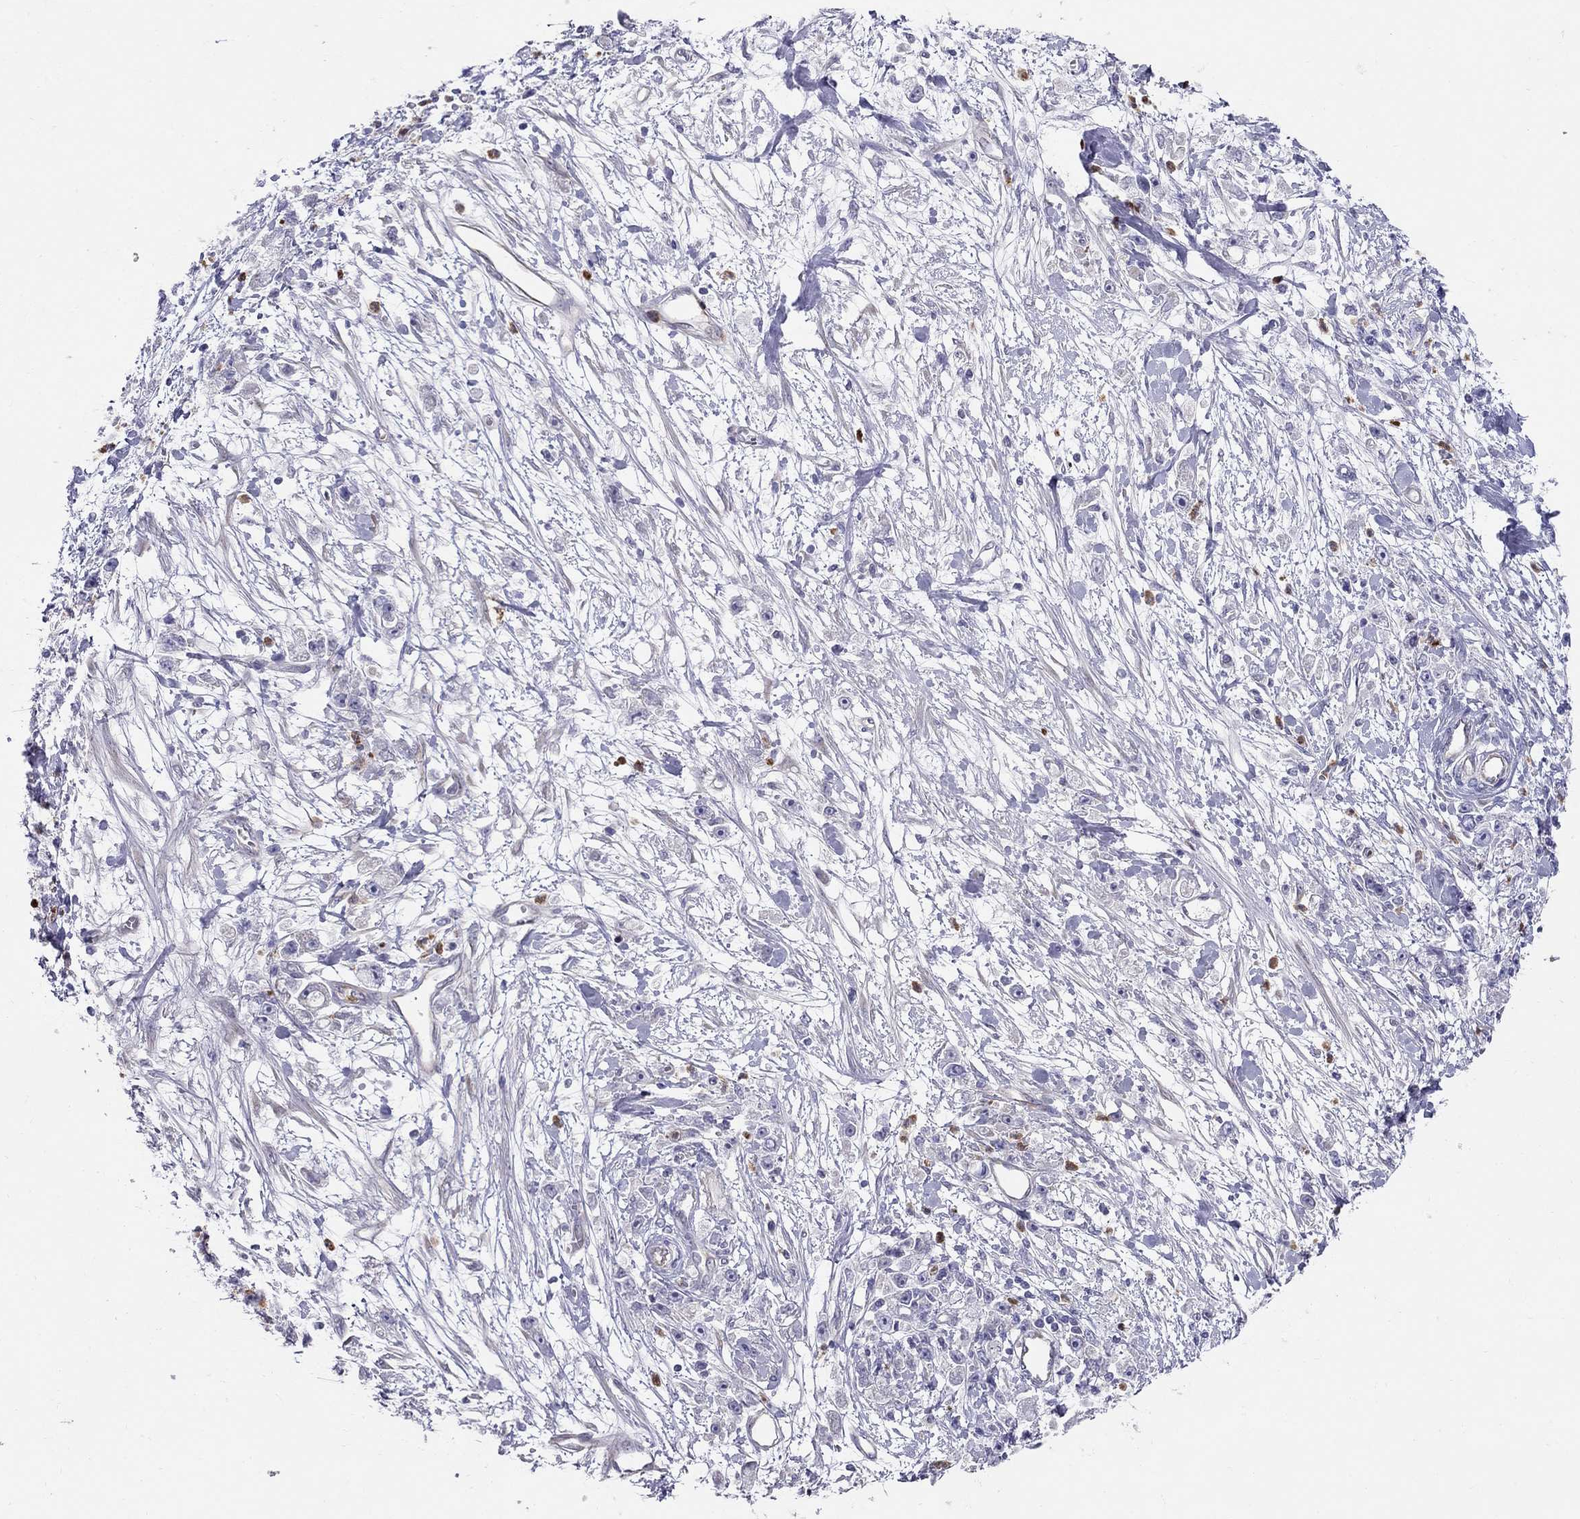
{"staining": {"intensity": "negative", "quantity": "none", "location": "none"}, "tissue": "stomach cancer", "cell_type": "Tumor cells", "image_type": "cancer", "snomed": [{"axis": "morphology", "description": "Adenocarcinoma, NOS"}, {"axis": "topography", "description": "Stomach"}], "caption": "A photomicrograph of human stomach cancer (adenocarcinoma) is negative for staining in tumor cells.", "gene": "SPINT4", "patient": {"sex": "female", "age": 59}}